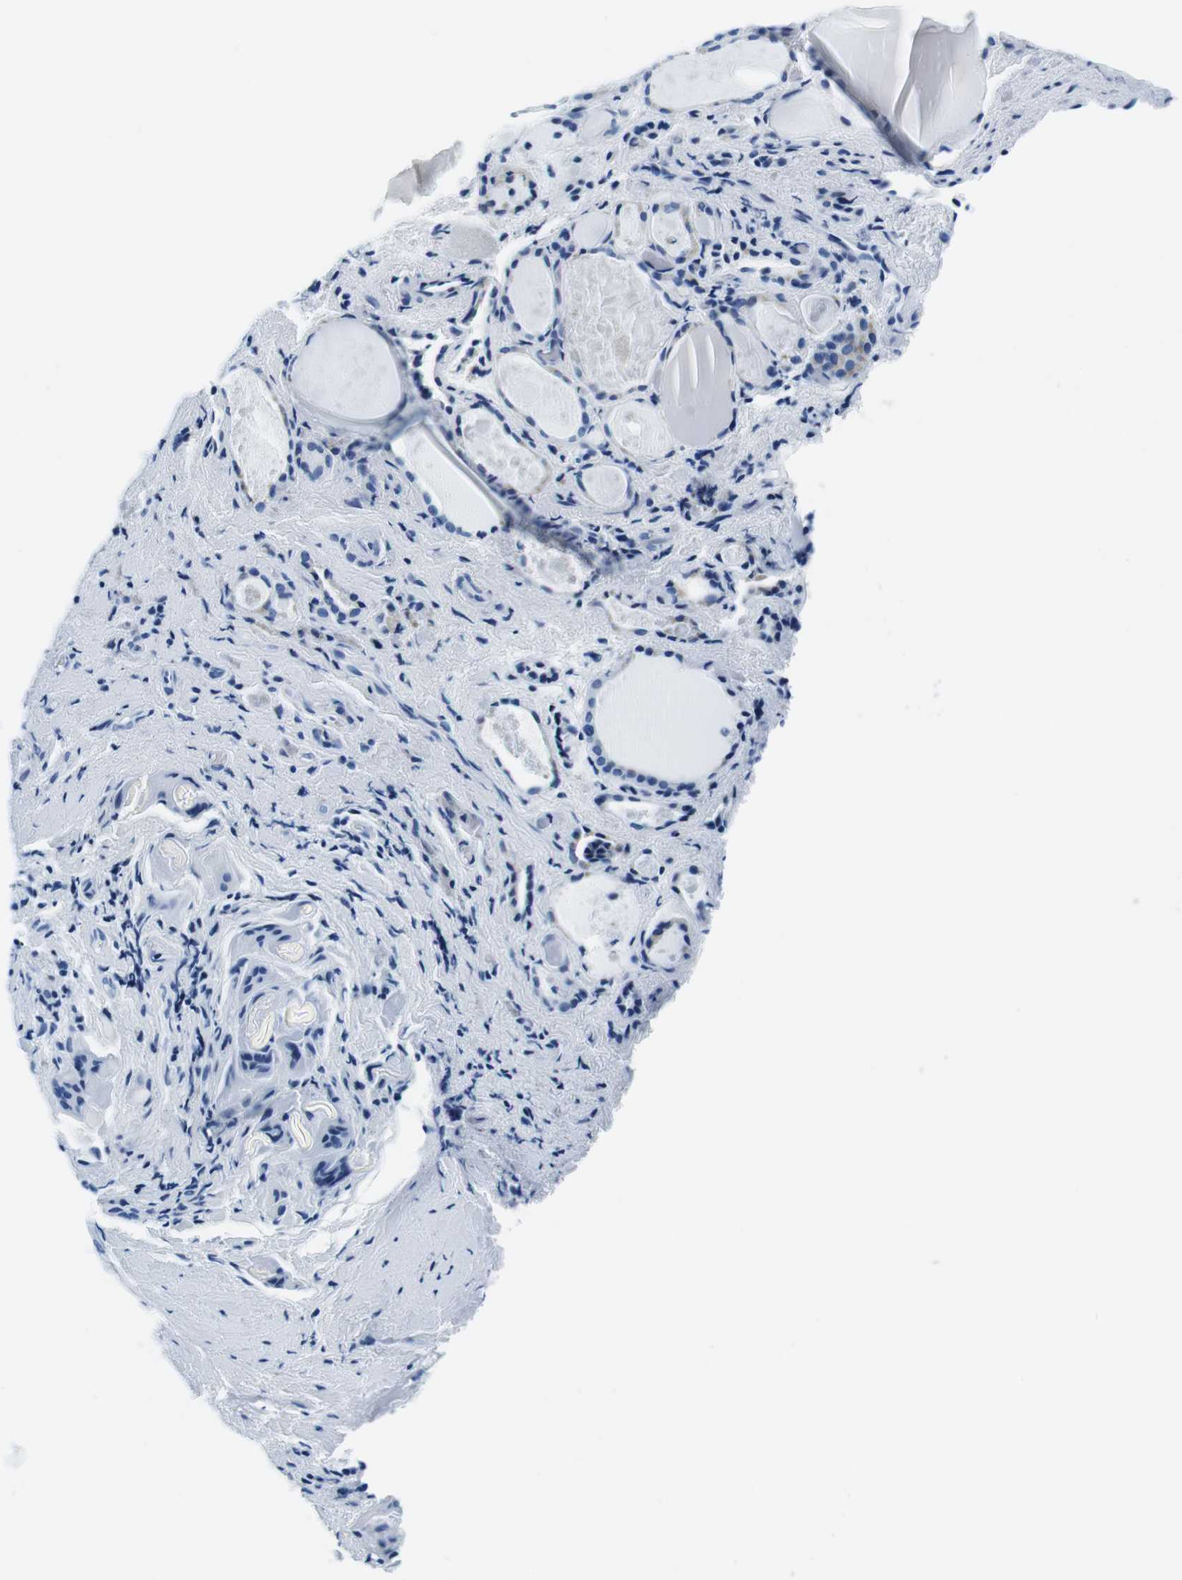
{"staining": {"intensity": "negative", "quantity": "none", "location": "none"}, "tissue": "thyroid gland", "cell_type": "Glandular cells", "image_type": "normal", "snomed": [{"axis": "morphology", "description": "Normal tissue, NOS"}, {"axis": "topography", "description": "Thyroid gland"}], "caption": "Photomicrograph shows no protein positivity in glandular cells of normal thyroid gland.", "gene": "ELANE", "patient": {"sex": "female", "age": 75}}